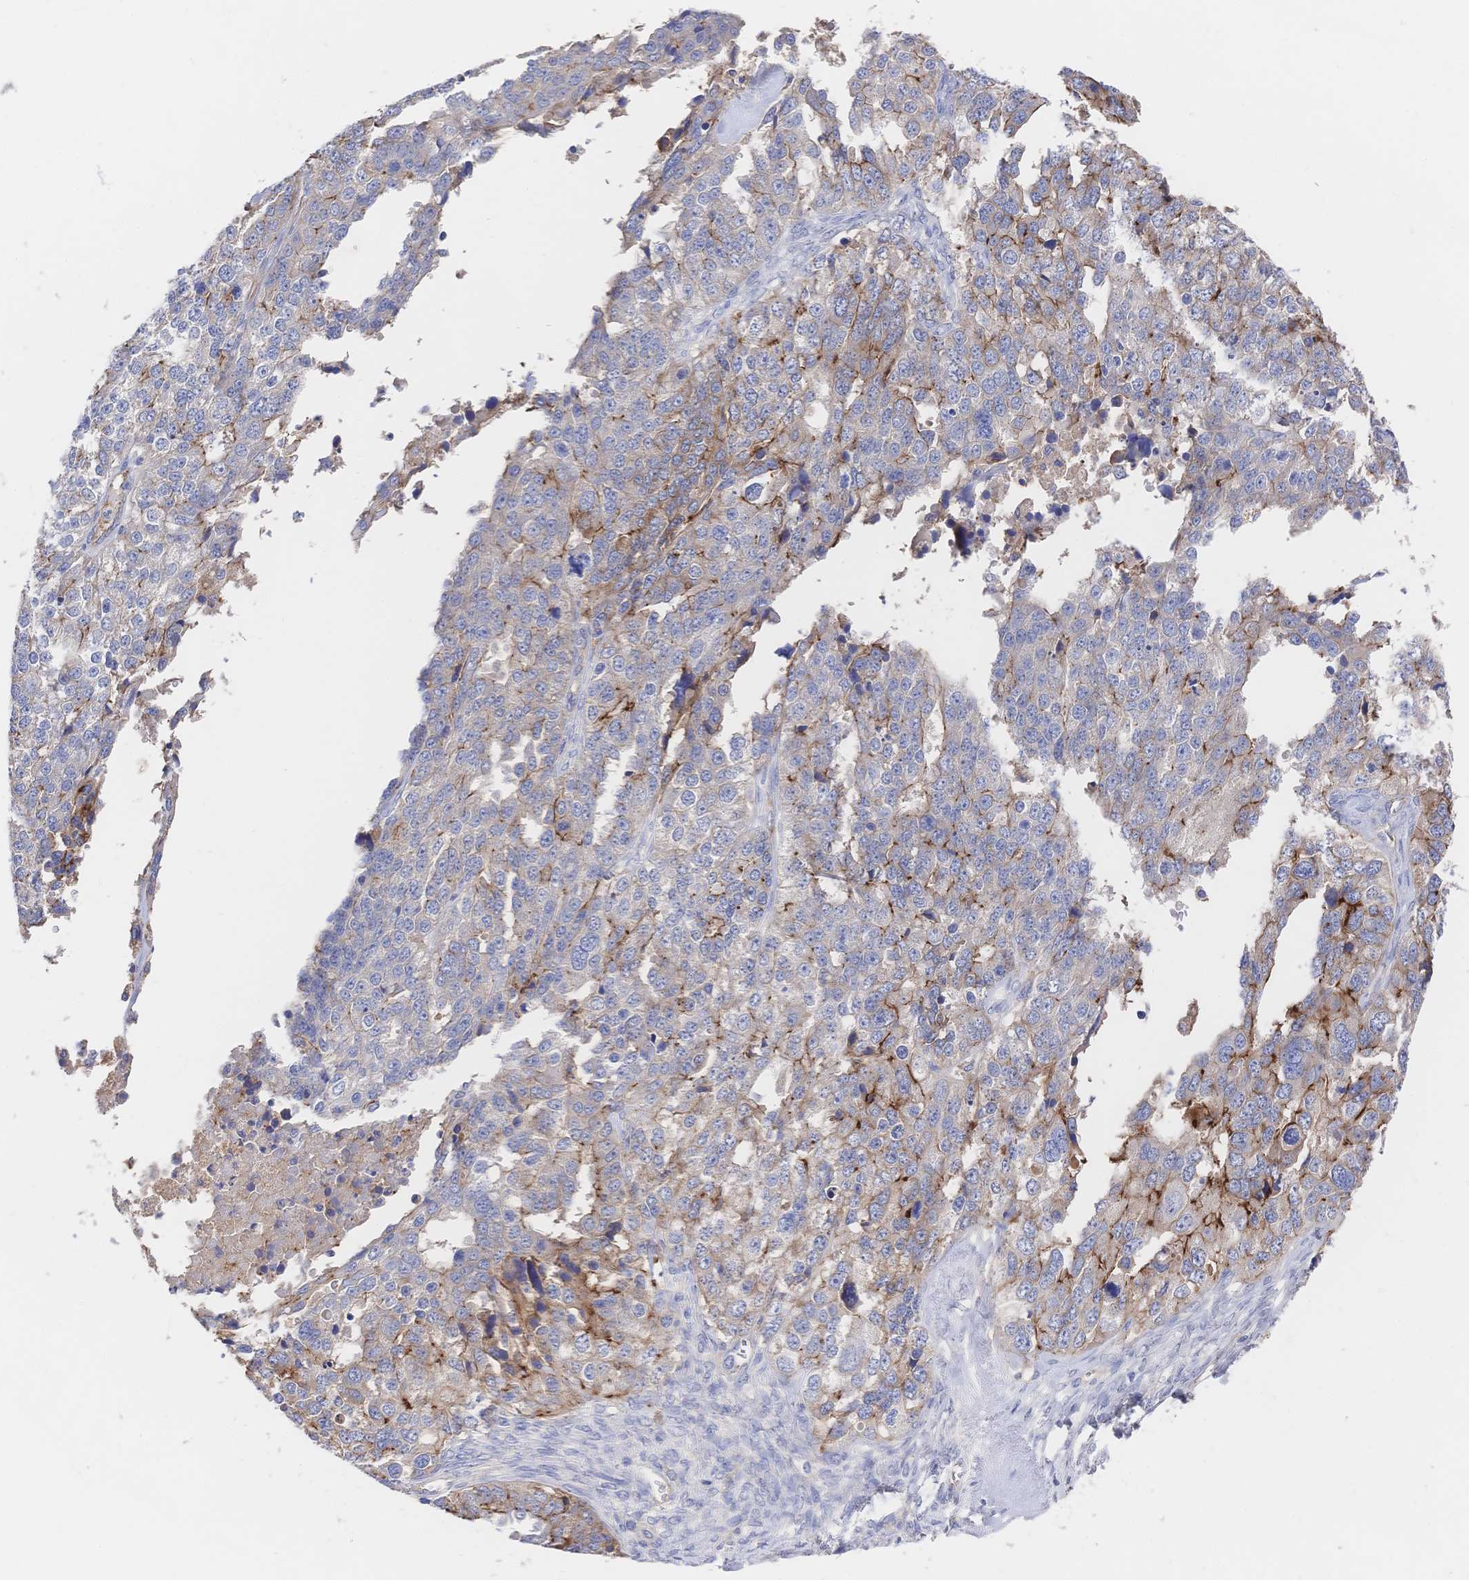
{"staining": {"intensity": "strong", "quantity": "25%-75%", "location": "cytoplasmic/membranous"}, "tissue": "ovarian cancer", "cell_type": "Tumor cells", "image_type": "cancer", "snomed": [{"axis": "morphology", "description": "Cystadenocarcinoma, serous, NOS"}, {"axis": "topography", "description": "Ovary"}], "caption": "Protein staining of ovarian cancer tissue shows strong cytoplasmic/membranous positivity in approximately 25%-75% of tumor cells. (Brightfield microscopy of DAB IHC at high magnification).", "gene": "F11R", "patient": {"sex": "female", "age": 76}}